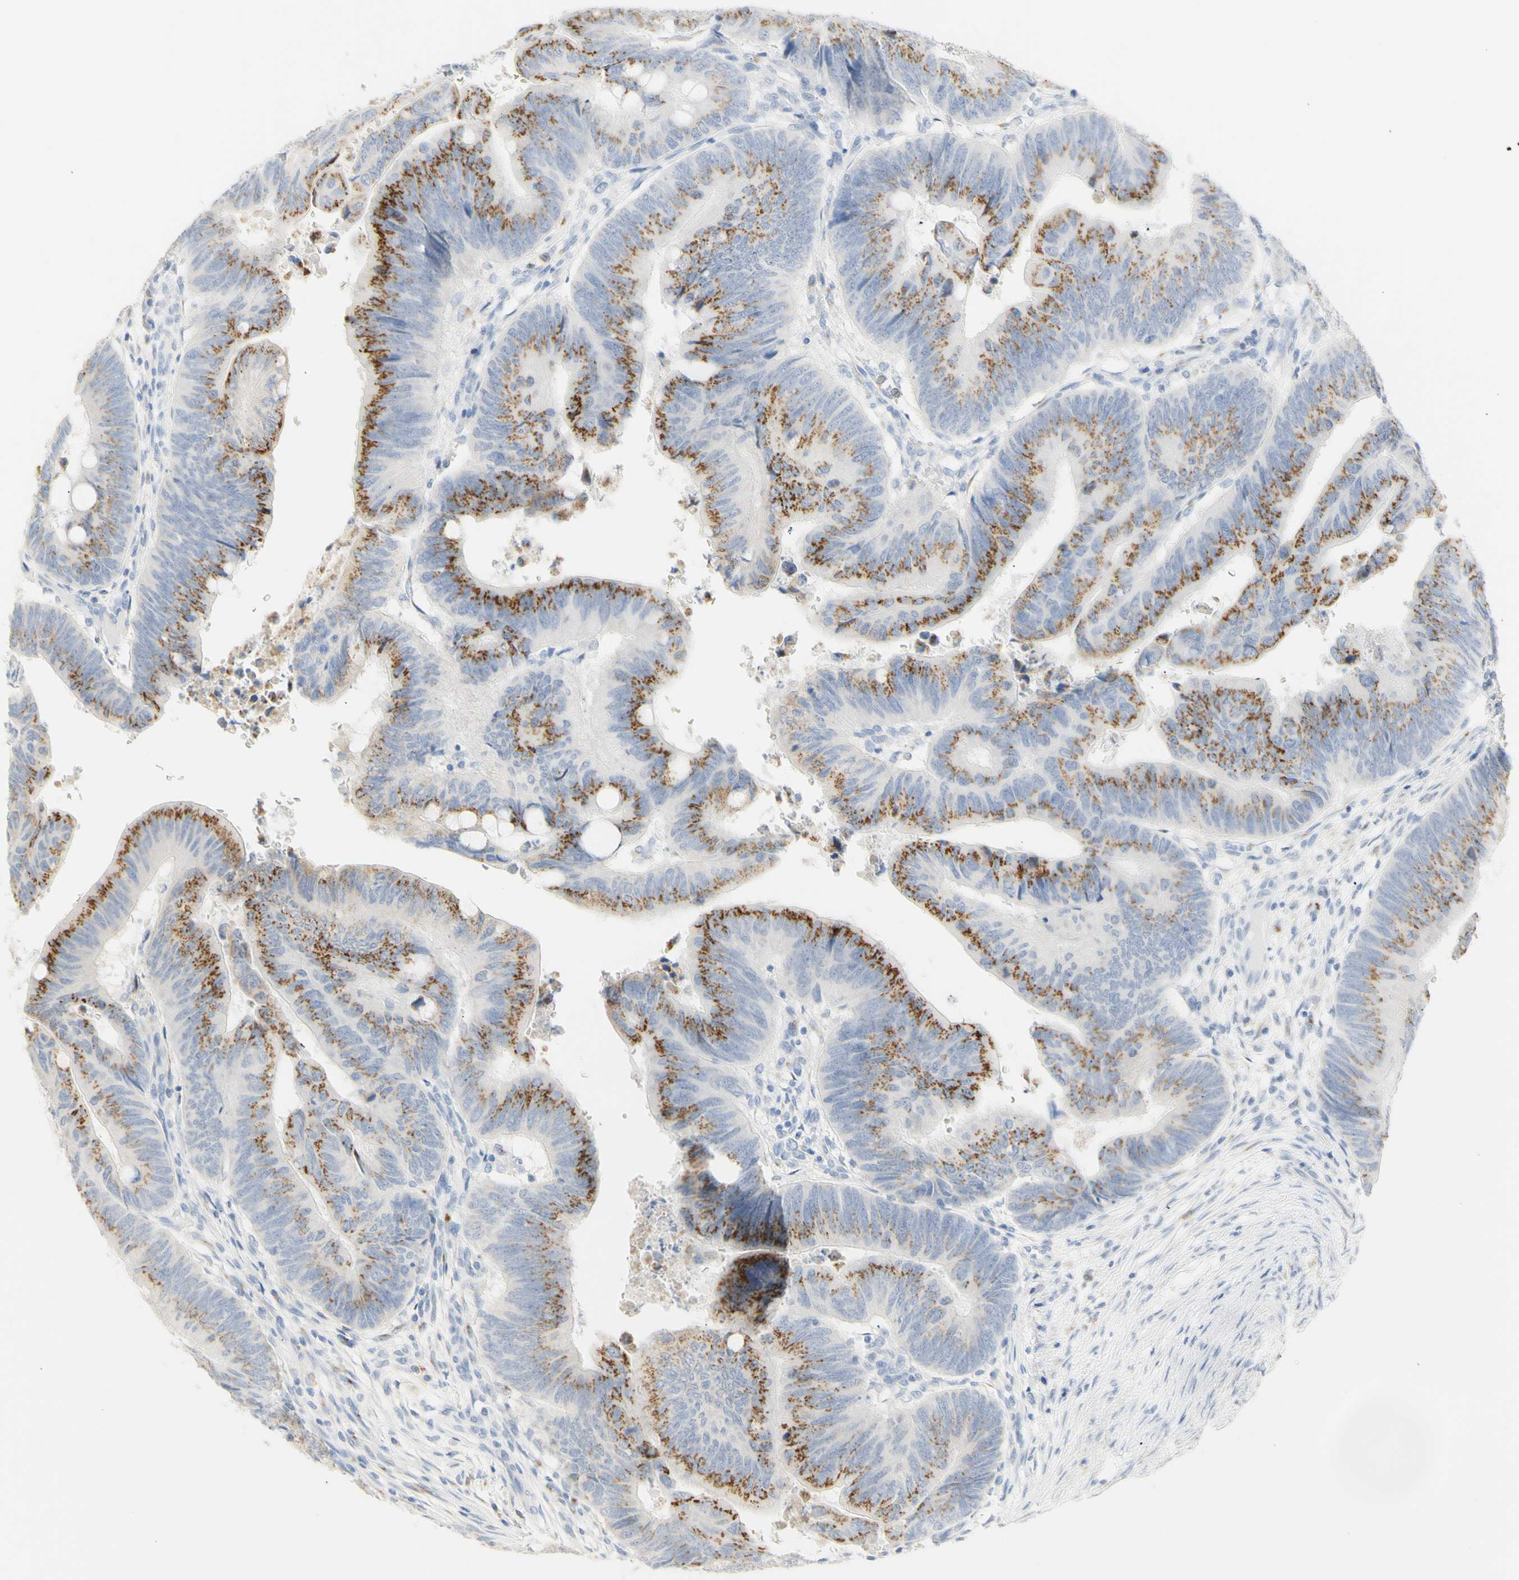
{"staining": {"intensity": "moderate", "quantity": ">75%", "location": "cytoplasmic/membranous"}, "tissue": "colorectal cancer", "cell_type": "Tumor cells", "image_type": "cancer", "snomed": [{"axis": "morphology", "description": "Normal tissue, NOS"}, {"axis": "morphology", "description": "Adenocarcinoma, NOS"}, {"axis": "topography", "description": "Rectum"}, {"axis": "topography", "description": "Peripheral nerve tissue"}], "caption": "Adenocarcinoma (colorectal) stained with DAB (3,3'-diaminobenzidine) immunohistochemistry (IHC) exhibits medium levels of moderate cytoplasmic/membranous staining in about >75% of tumor cells. The staining was performed using DAB to visualize the protein expression in brown, while the nuclei were stained in blue with hematoxylin (Magnification: 20x).", "gene": "B4GALNT3", "patient": {"sex": "male", "age": 92}}